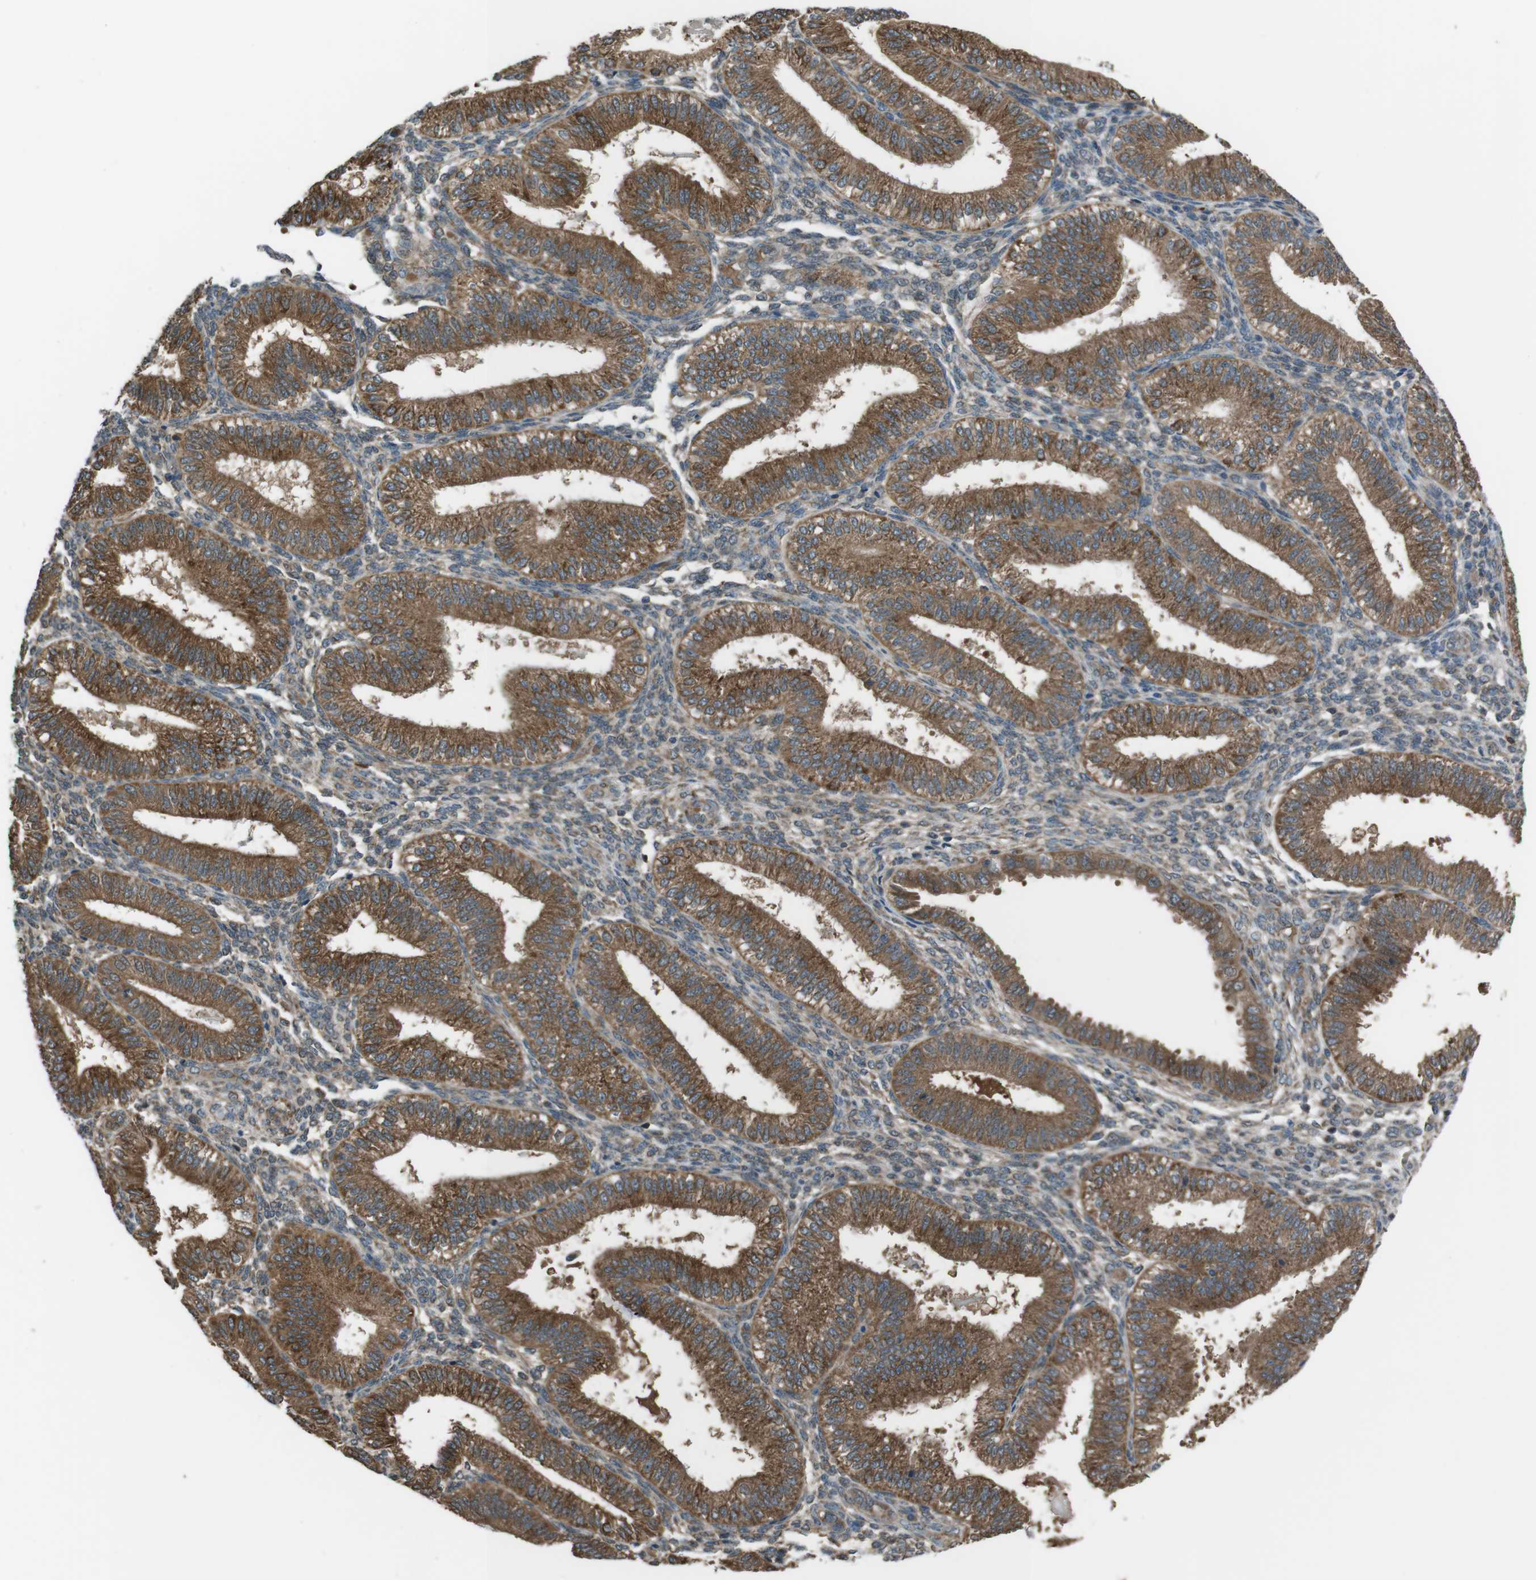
{"staining": {"intensity": "weak", "quantity": "25%-75%", "location": "cytoplasmic/membranous"}, "tissue": "endometrium", "cell_type": "Cells in endometrial stroma", "image_type": "normal", "snomed": [{"axis": "morphology", "description": "Normal tissue, NOS"}, {"axis": "topography", "description": "Endometrium"}], "caption": "Immunohistochemistry (IHC) (DAB) staining of benign endometrium exhibits weak cytoplasmic/membranous protein expression in approximately 25%-75% of cells in endometrial stroma. The staining was performed using DAB (3,3'-diaminobenzidine), with brown indicating positive protein expression. Nuclei are stained blue with hematoxylin.", "gene": "SSR3", "patient": {"sex": "female", "age": 39}}